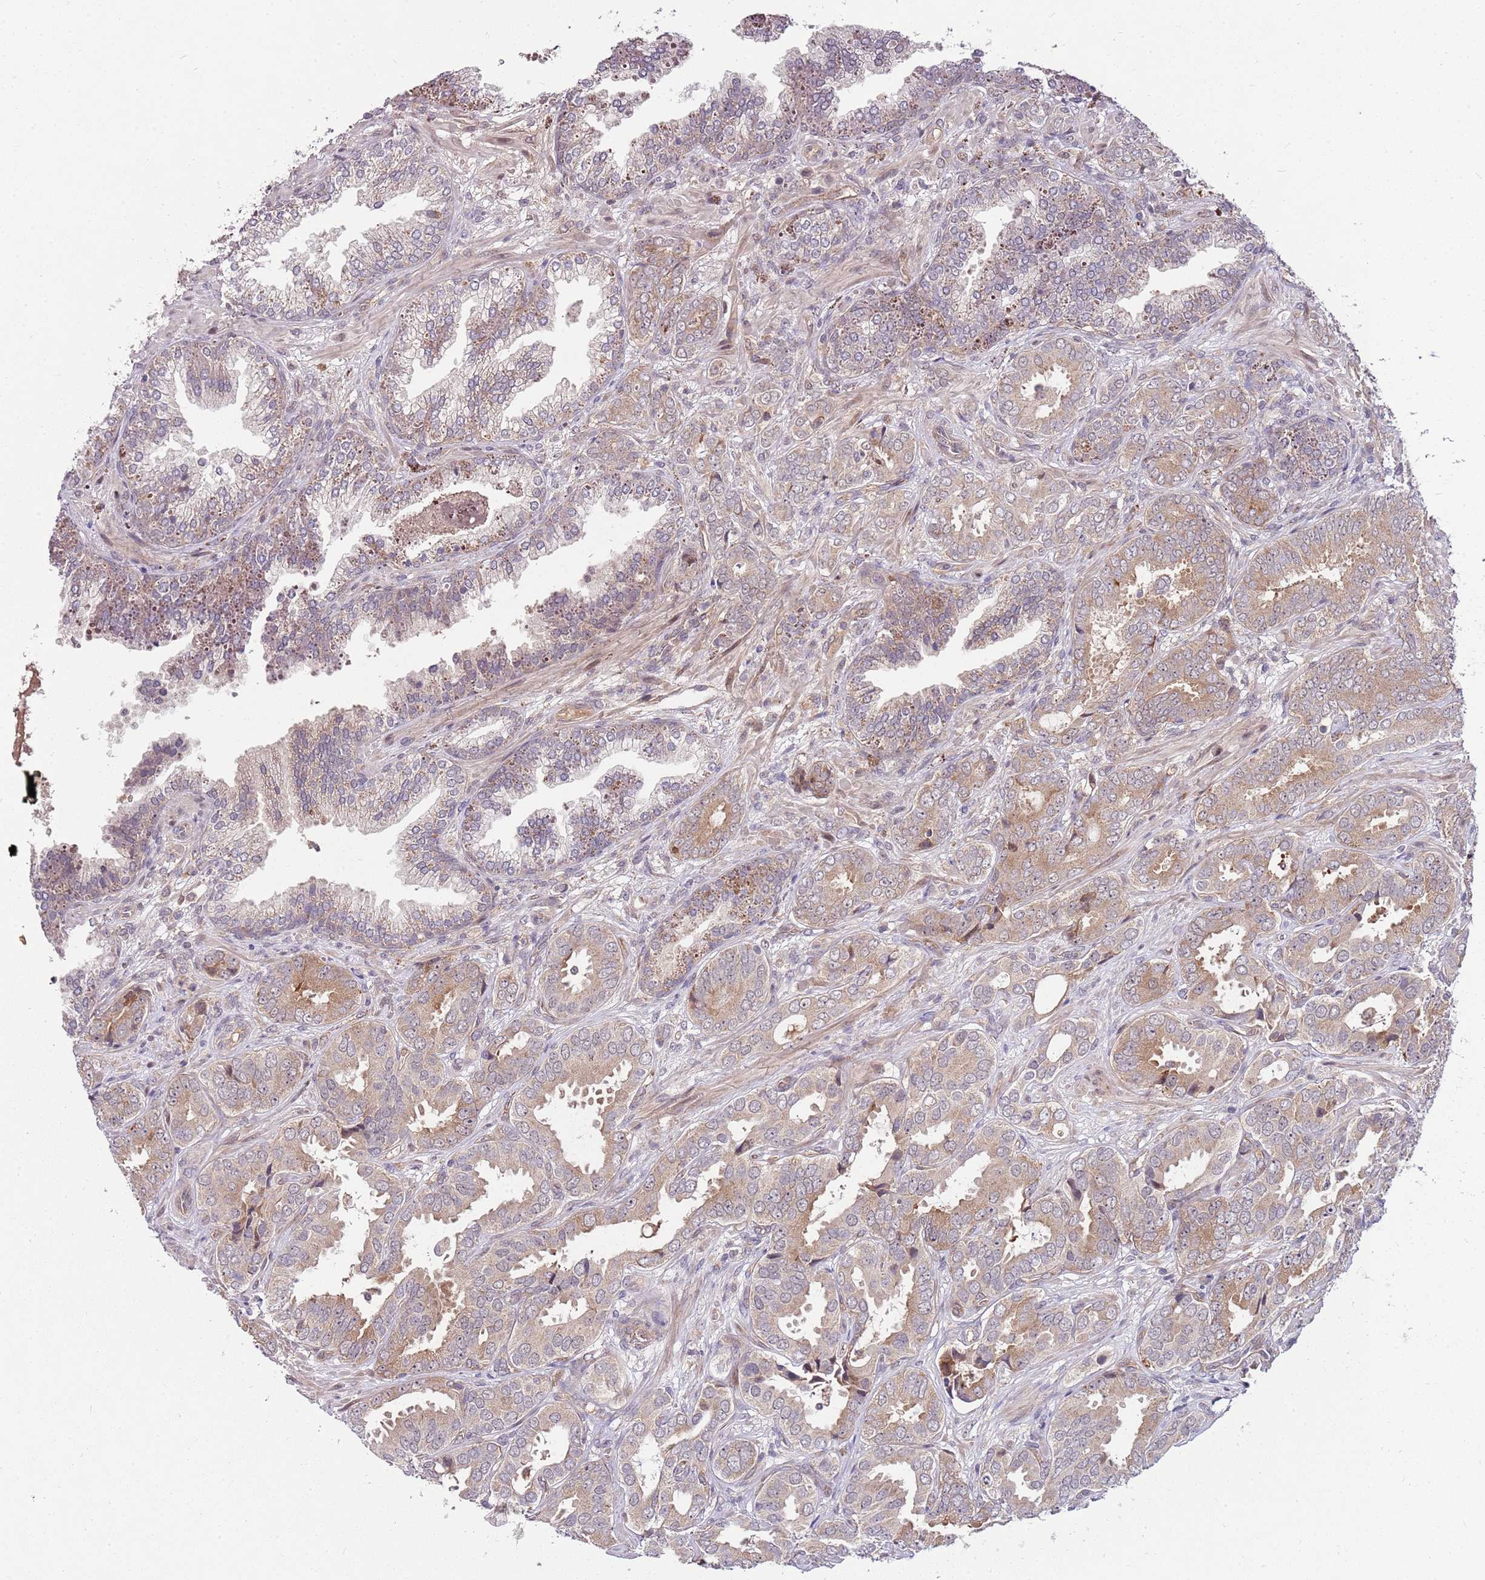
{"staining": {"intensity": "weak", "quantity": ">75%", "location": "cytoplasmic/membranous"}, "tissue": "prostate cancer", "cell_type": "Tumor cells", "image_type": "cancer", "snomed": [{"axis": "morphology", "description": "Adenocarcinoma, High grade"}, {"axis": "topography", "description": "Prostate"}], "caption": "Immunohistochemical staining of human prostate cancer (high-grade adenocarcinoma) displays weak cytoplasmic/membranous protein staining in approximately >75% of tumor cells.", "gene": "FBXL22", "patient": {"sex": "male", "age": 71}}